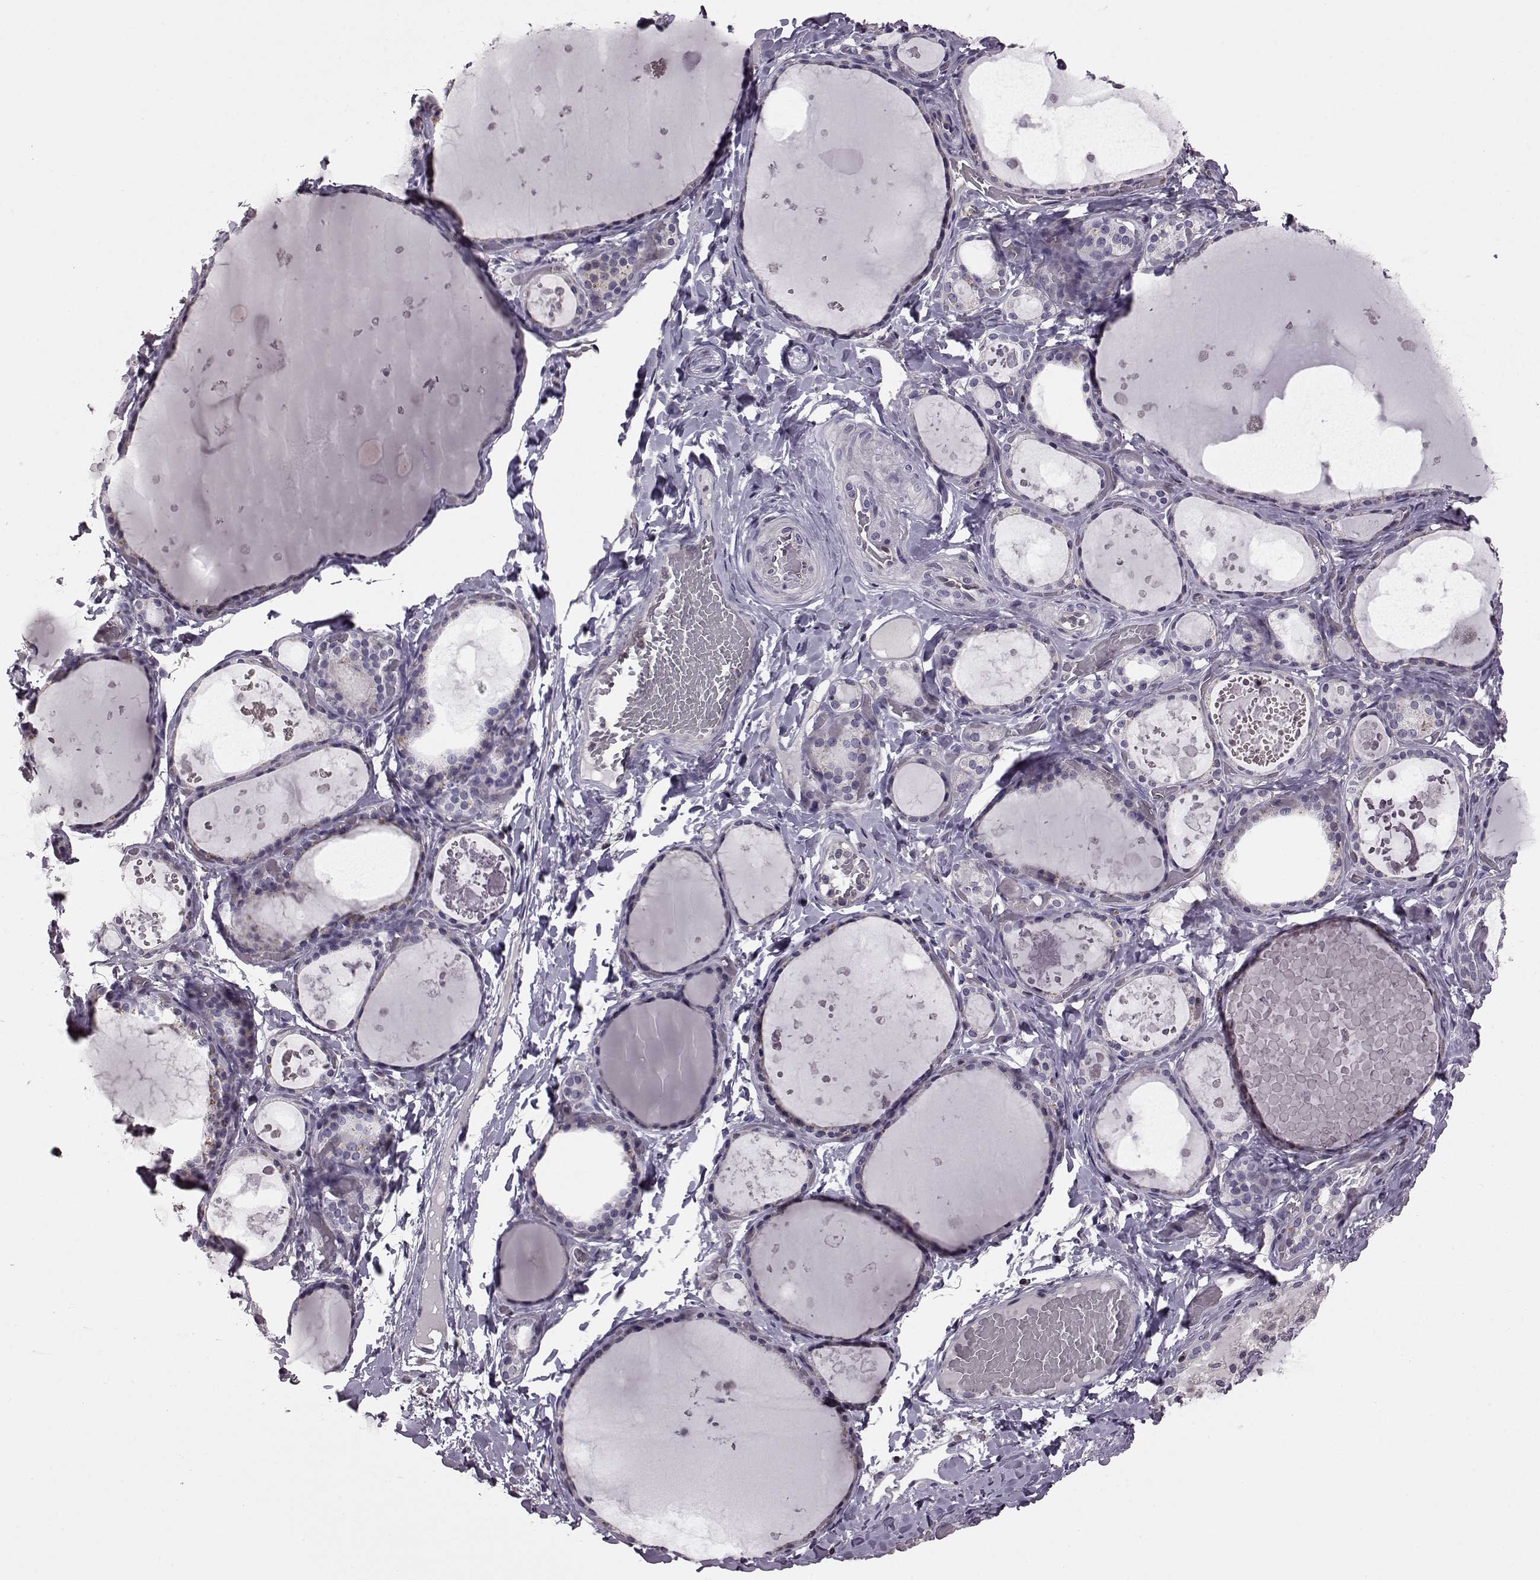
{"staining": {"intensity": "negative", "quantity": "none", "location": "none"}, "tissue": "thyroid gland", "cell_type": "Glandular cells", "image_type": "normal", "snomed": [{"axis": "morphology", "description": "Normal tissue, NOS"}, {"axis": "topography", "description": "Thyroid gland"}], "caption": "IHC micrograph of normal thyroid gland: thyroid gland stained with DAB (3,3'-diaminobenzidine) demonstrates no significant protein expression in glandular cells. Brightfield microscopy of IHC stained with DAB (3,3'-diaminobenzidine) (brown) and hematoxylin (blue), captured at high magnification.", "gene": "CDC42SE1", "patient": {"sex": "female", "age": 56}}